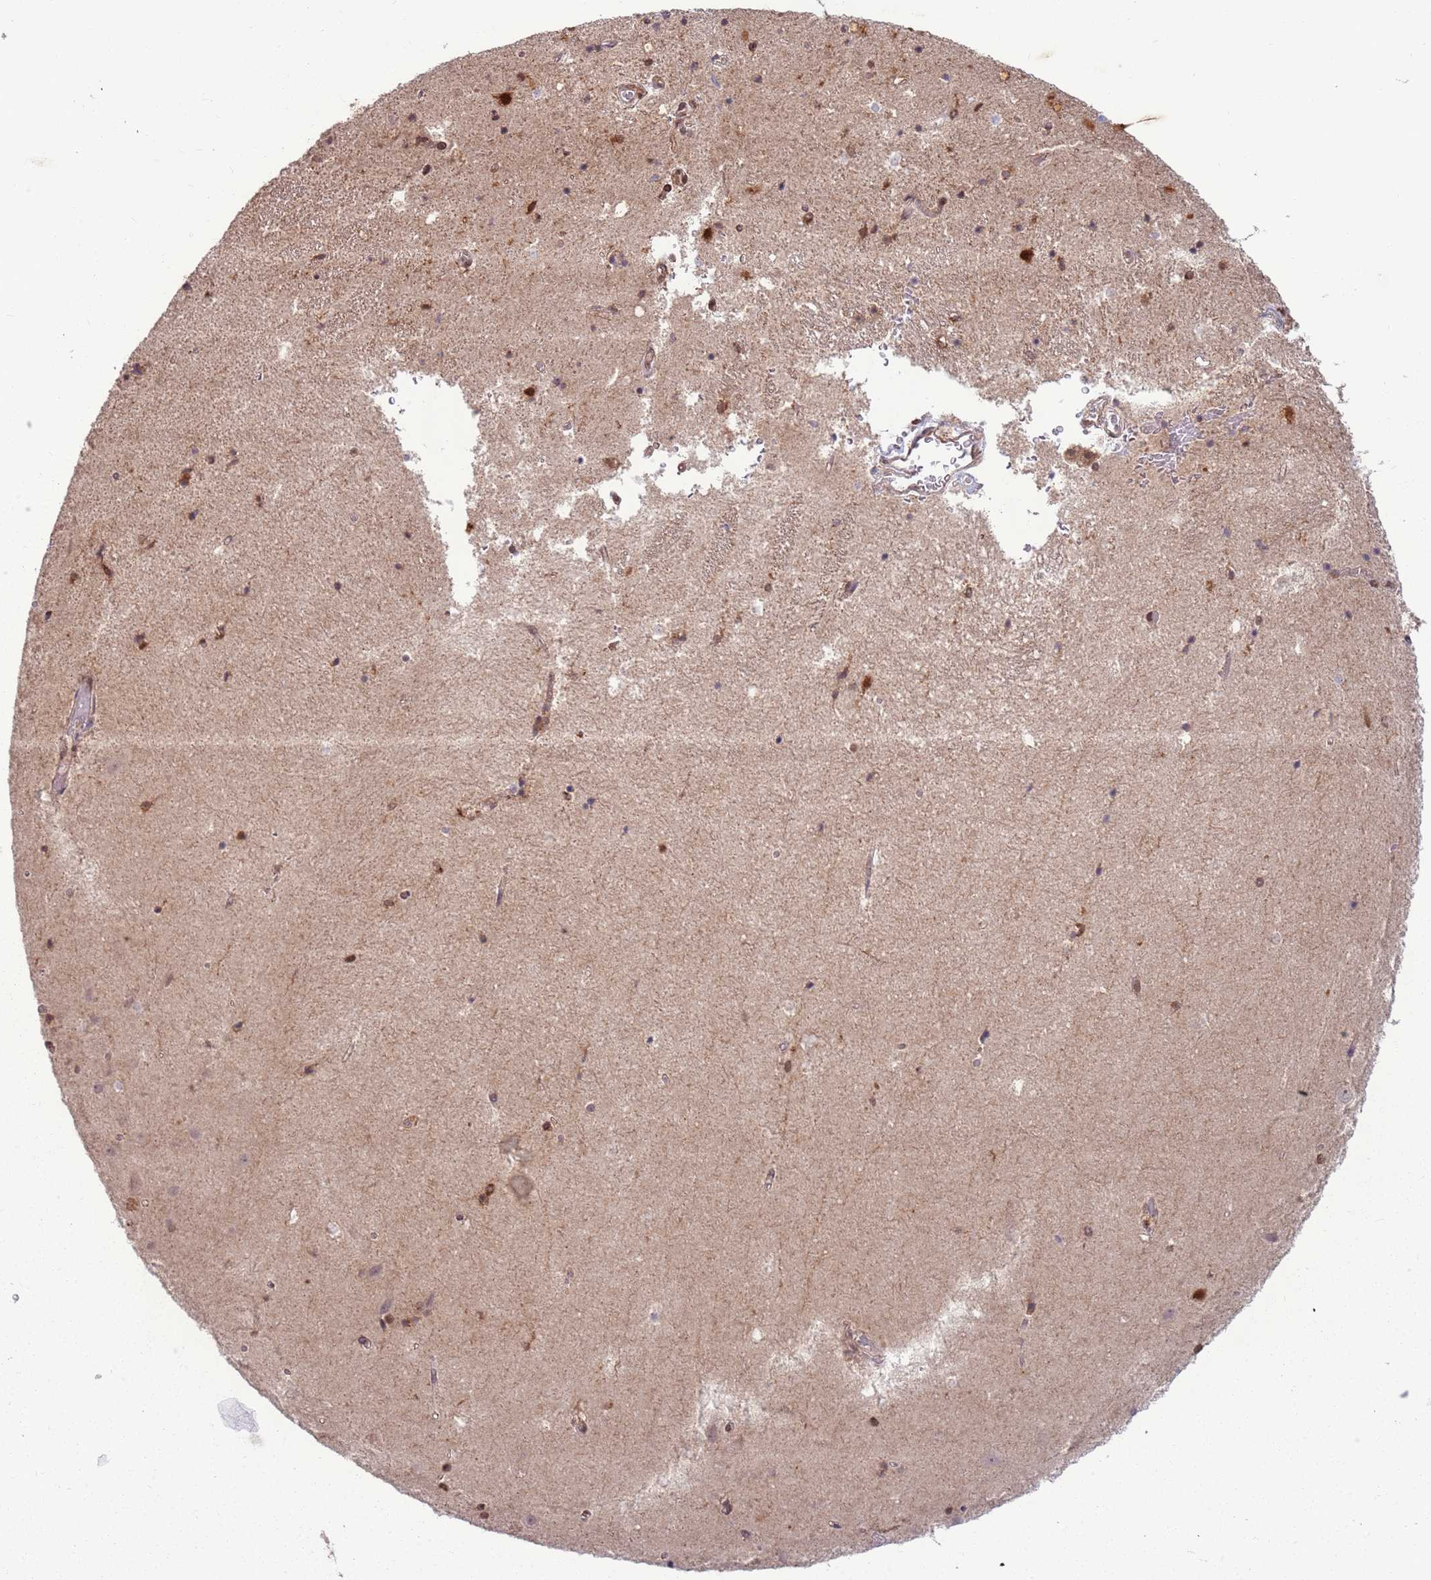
{"staining": {"intensity": "moderate", "quantity": "<25%", "location": "cytoplasmic/membranous,nuclear"}, "tissue": "hippocampus", "cell_type": "Glial cells", "image_type": "normal", "snomed": [{"axis": "morphology", "description": "Normal tissue, NOS"}, {"axis": "topography", "description": "Hippocampus"}], "caption": "Glial cells display moderate cytoplasmic/membranous,nuclear staining in about <25% of cells in normal hippocampus. (DAB IHC, brown staining for protein, blue staining for nuclei).", "gene": "CEP170", "patient": {"sex": "female", "age": 52}}